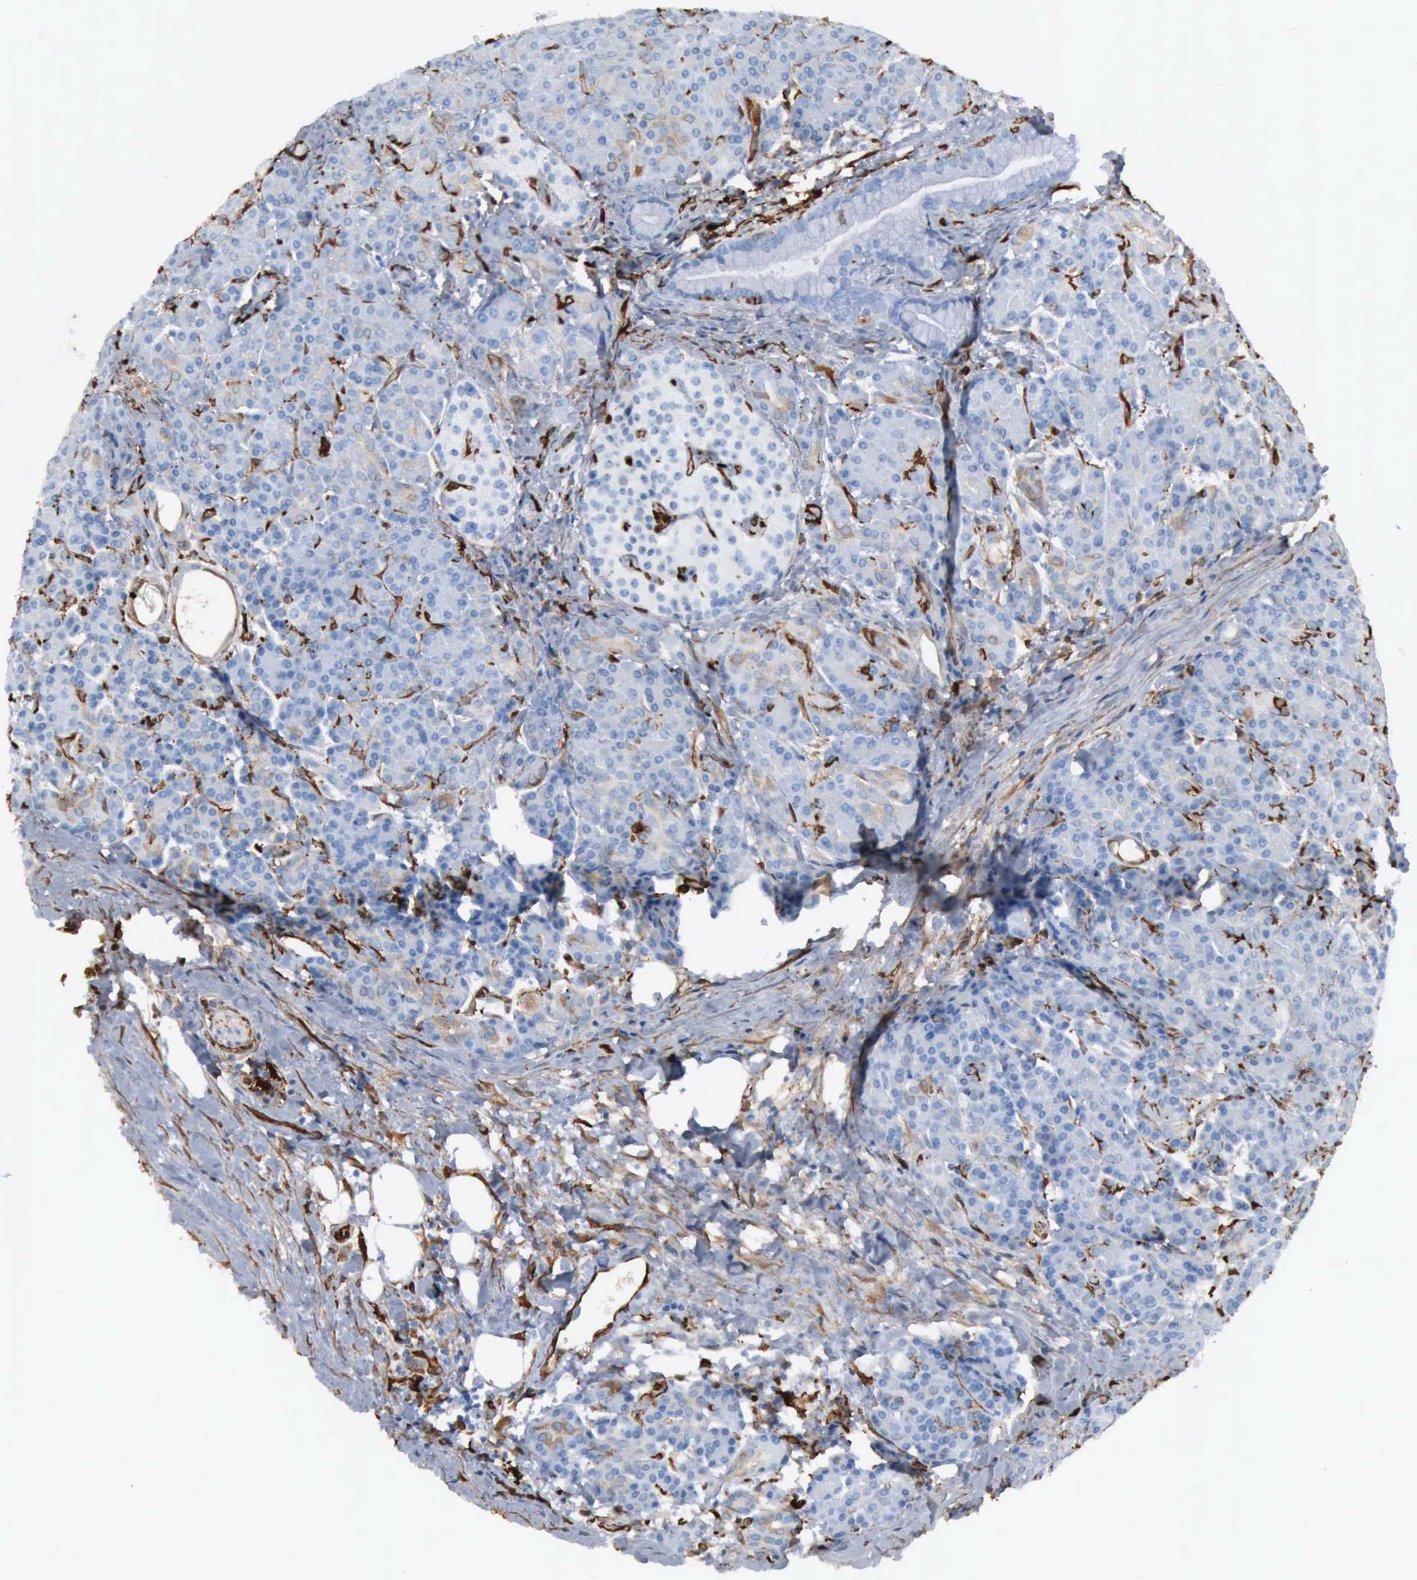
{"staining": {"intensity": "negative", "quantity": "none", "location": "none"}, "tissue": "pancreas", "cell_type": "Exocrine glandular cells", "image_type": "normal", "snomed": [{"axis": "morphology", "description": "Normal tissue, NOS"}, {"axis": "topography", "description": "Pancreas"}], "caption": "High magnification brightfield microscopy of unremarkable pancreas stained with DAB (3,3'-diaminobenzidine) (brown) and counterstained with hematoxylin (blue): exocrine glandular cells show no significant staining.", "gene": "FSCN1", "patient": {"sex": "female", "age": 77}}